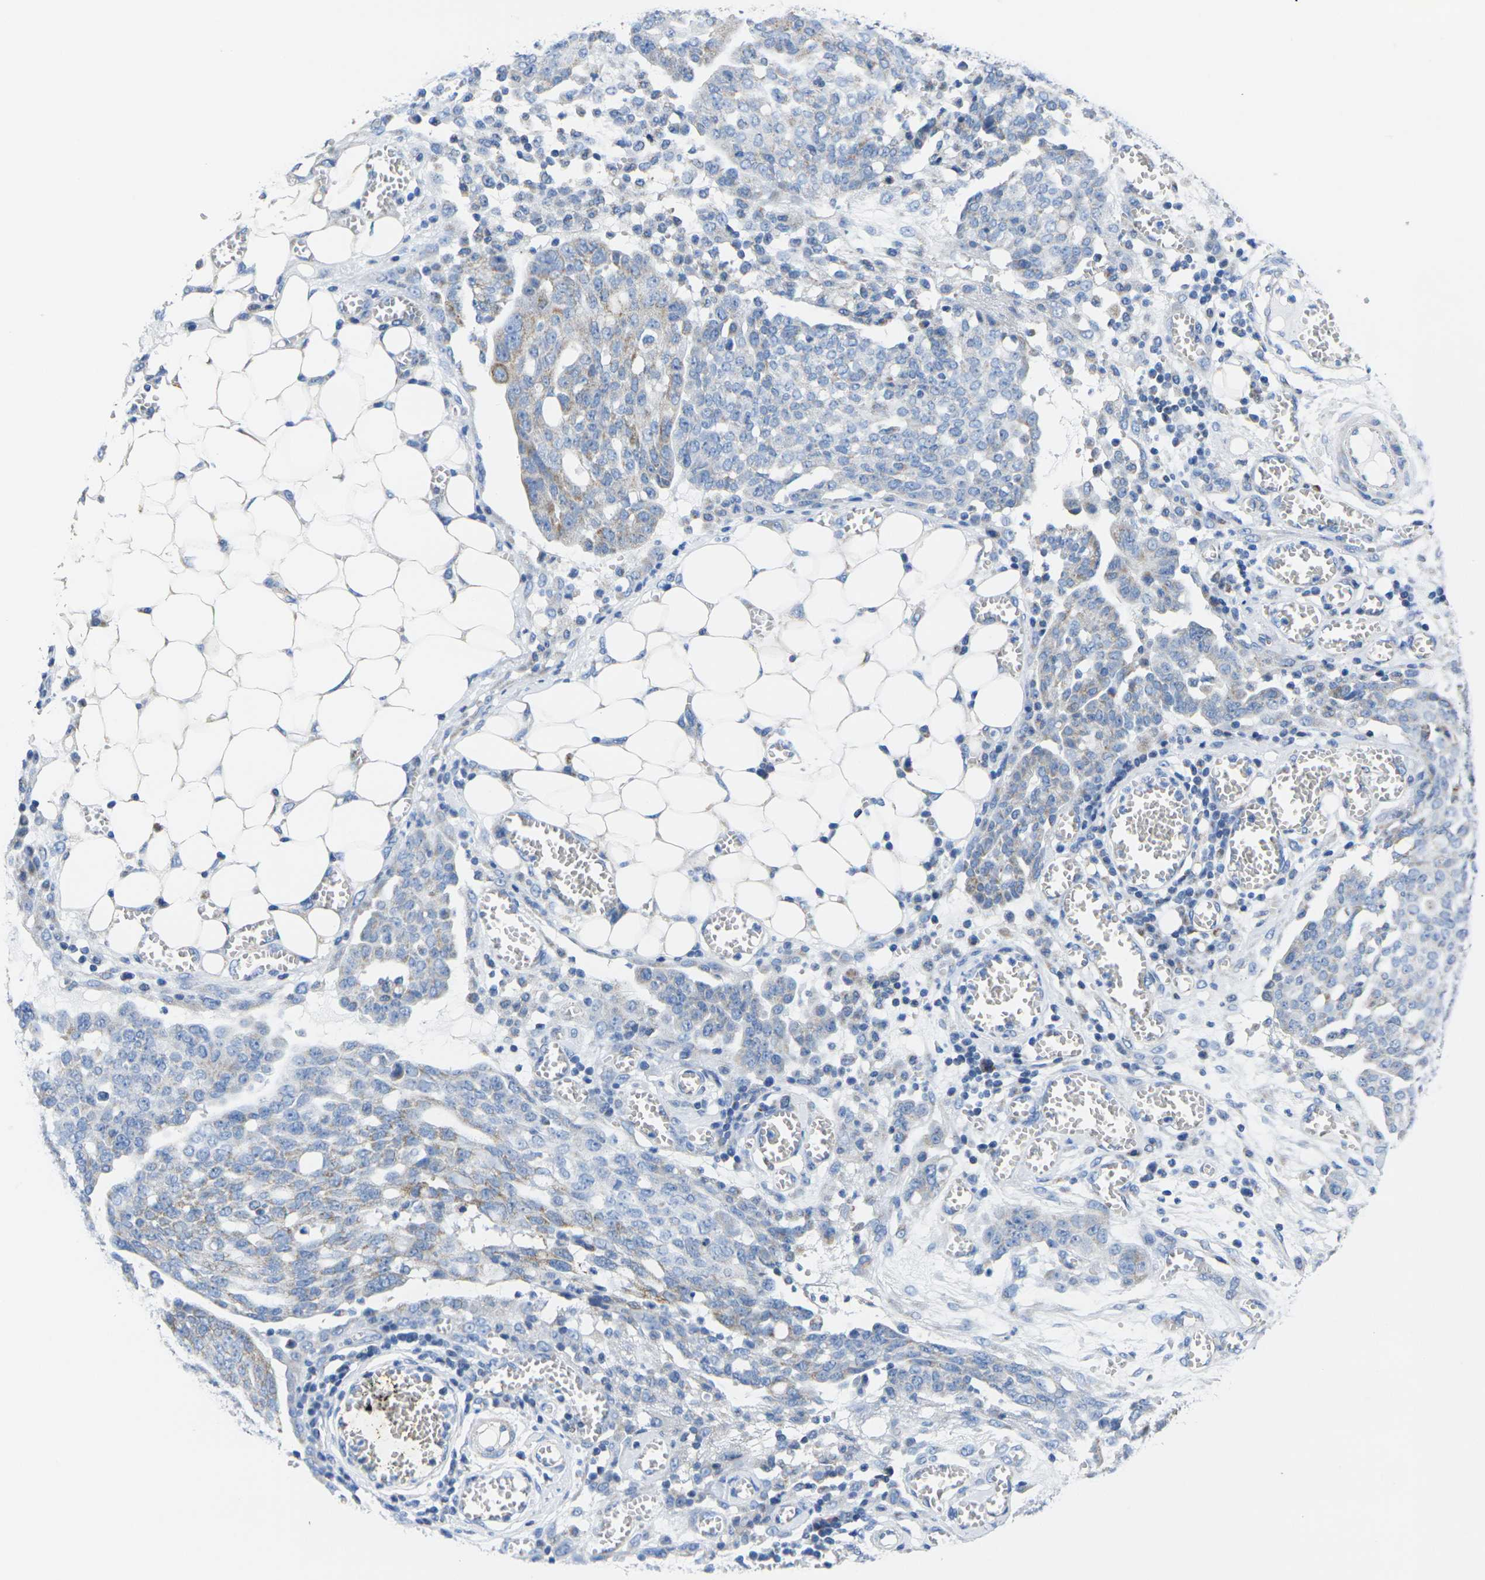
{"staining": {"intensity": "moderate", "quantity": "<25%", "location": "cytoplasmic/membranous"}, "tissue": "ovarian cancer", "cell_type": "Tumor cells", "image_type": "cancer", "snomed": [{"axis": "morphology", "description": "Cystadenocarcinoma, serous, NOS"}, {"axis": "topography", "description": "Soft tissue"}, {"axis": "topography", "description": "Ovary"}], "caption": "Moderate cytoplasmic/membranous protein positivity is present in about <25% of tumor cells in serous cystadenocarcinoma (ovarian).", "gene": "TMEM204", "patient": {"sex": "female", "age": 57}}